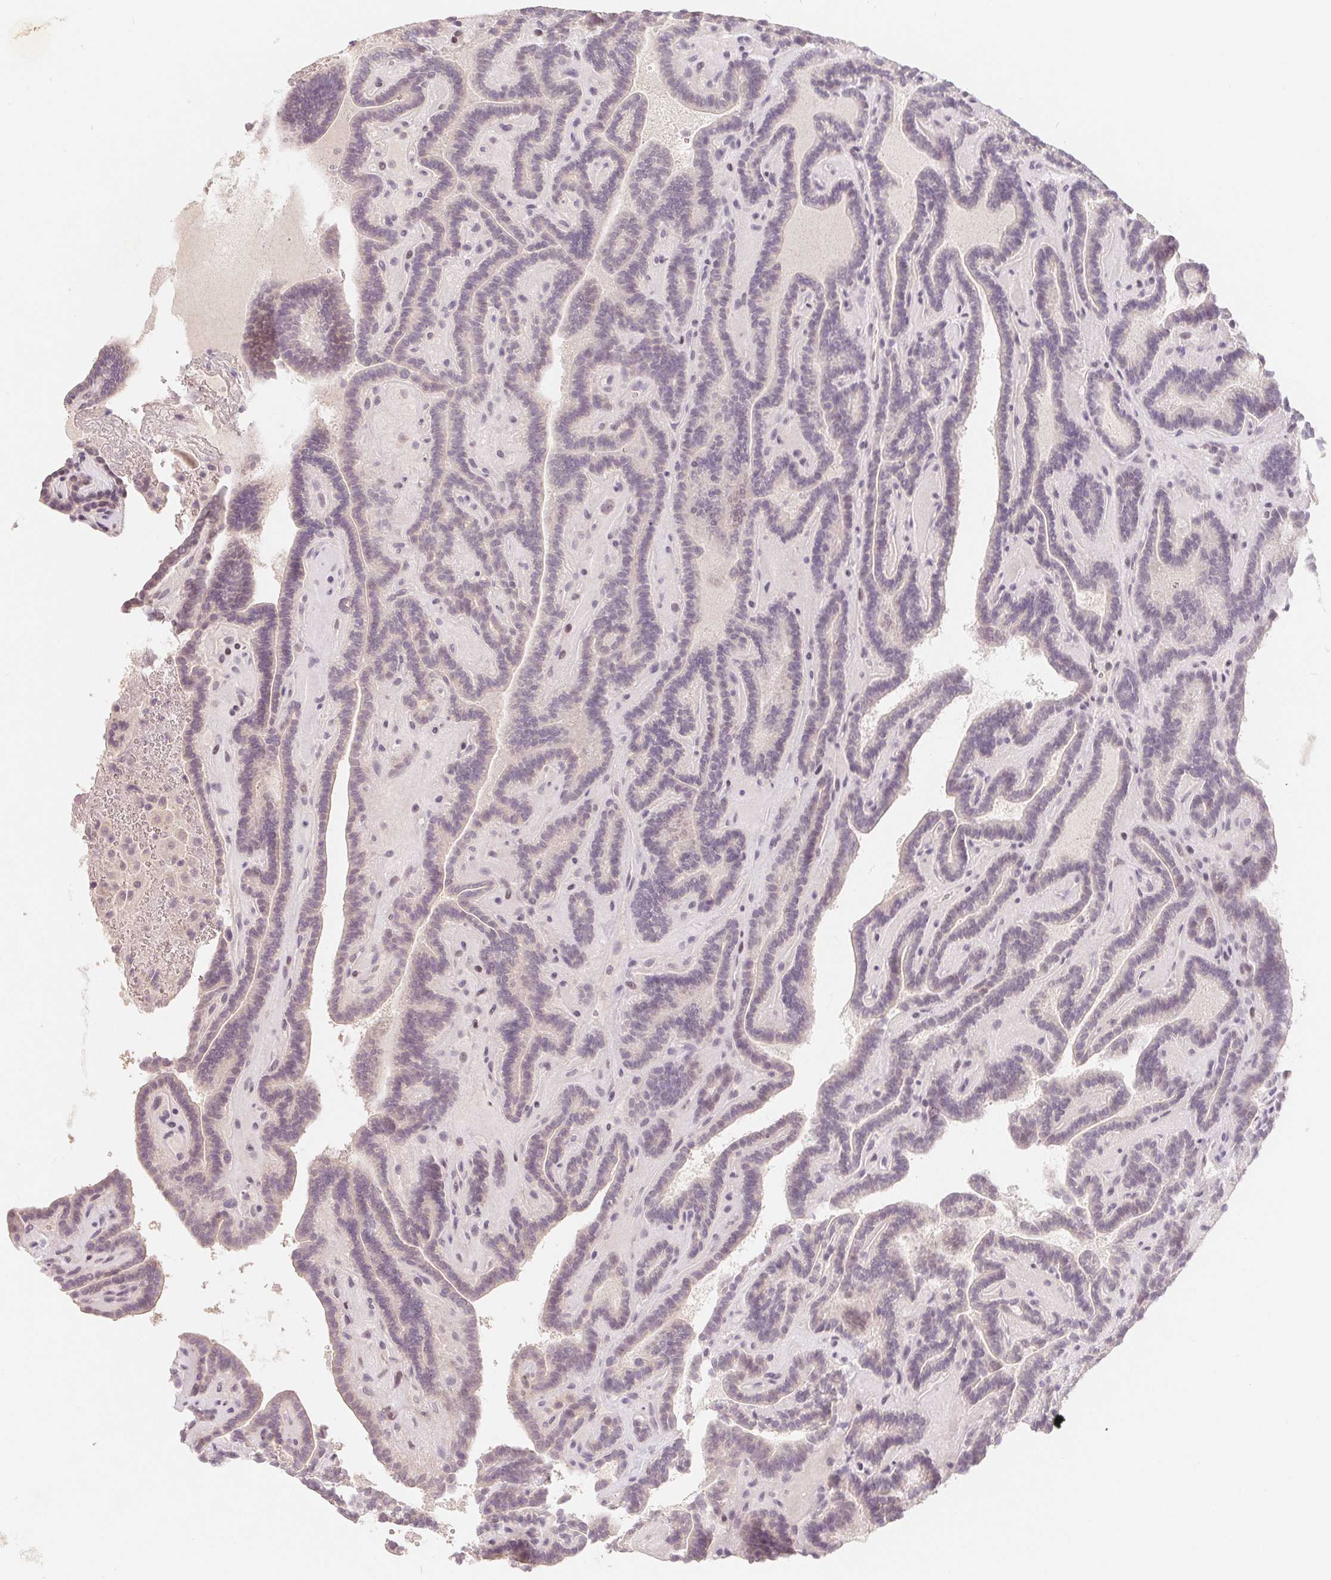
{"staining": {"intensity": "negative", "quantity": "none", "location": "none"}, "tissue": "thyroid cancer", "cell_type": "Tumor cells", "image_type": "cancer", "snomed": [{"axis": "morphology", "description": "Papillary adenocarcinoma, NOS"}, {"axis": "topography", "description": "Thyroid gland"}], "caption": "This is an immunohistochemistry histopathology image of human thyroid cancer. There is no staining in tumor cells.", "gene": "HMGN3", "patient": {"sex": "female", "age": 21}}